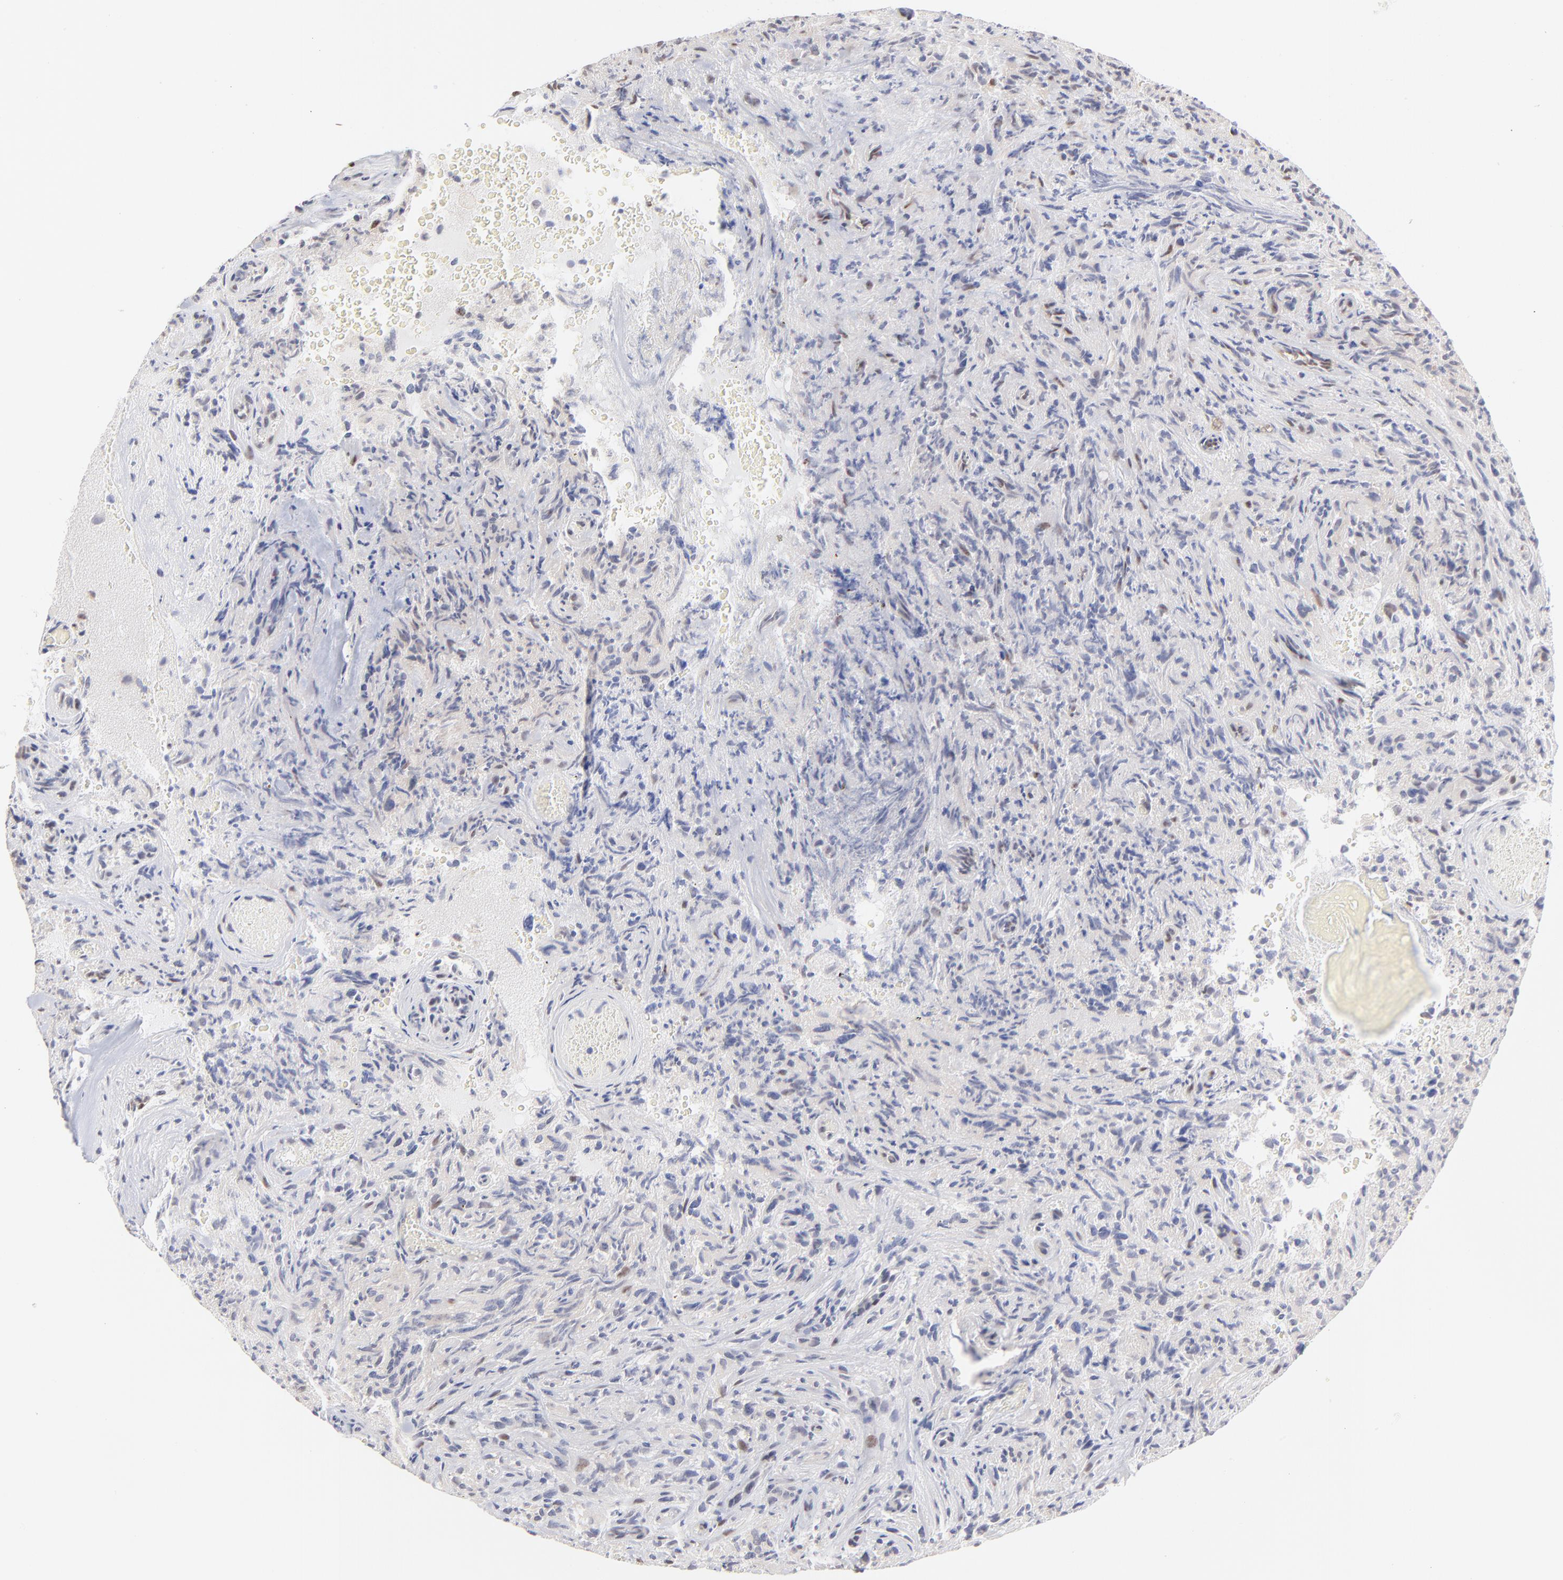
{"staining": {"intensity": "moderate", "quantity": "<25%", "location": "nuclear"}, "tissue": "glioma", "cell_type": "Tumor cells", "image_type": "cancer", "snomed": [{"axis": "morphology", "description": "Normal tissue, NOS"}, {"axis": "morphology", "description": "Glioma, malignant, High grade"}, {"axis": "topography", "description": "Cerebral cortex"}], "caption": "Brown immunohistochemical staining in glioma demonstrates moderate nuclear expression in approximately <25% of tumor cells.", "gene": "STAT3", "patient": {"sex": "male", "age": 75}}